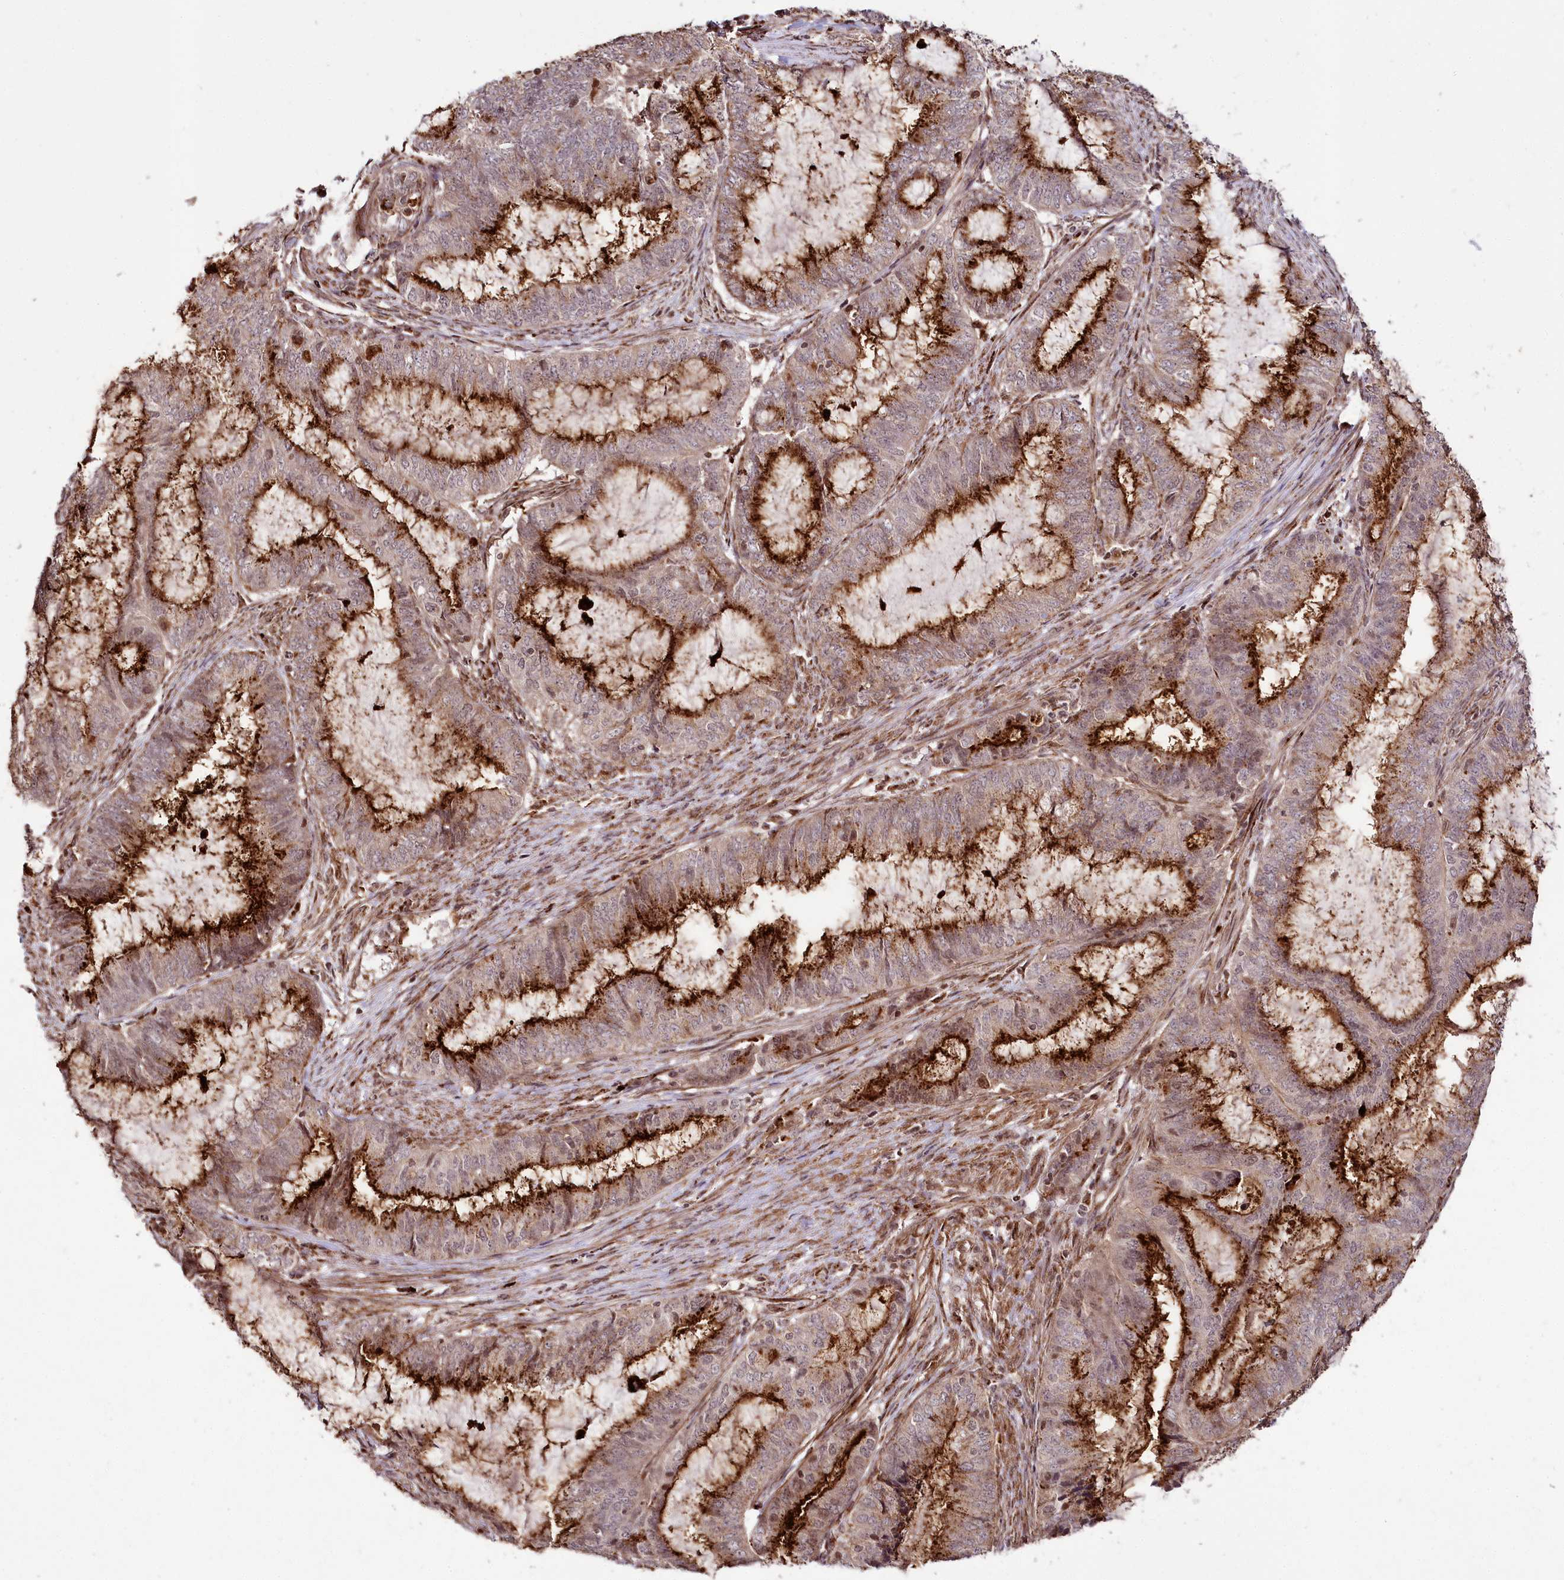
{"staining": {"intensity": "strong", "quantity": "25%-75%", "location": "cytoplasmic/membranous"}, "tissue": "endometrial cancer", "cell_type": "Tumor cells", "image_type": "cancer", "snomed": [{"axis": "morphology", "description": "Adenocarcinoma, NOS"}, {"axis": "topography", "description": "Endometrium"}], "caption": "Endometrial cancer tissue displays strong cytoplasmic/membranous positivity in about 25%-75% of tumor cells", "gene": "HOXC8", "patient": {"sex": "female", "age": 51}}